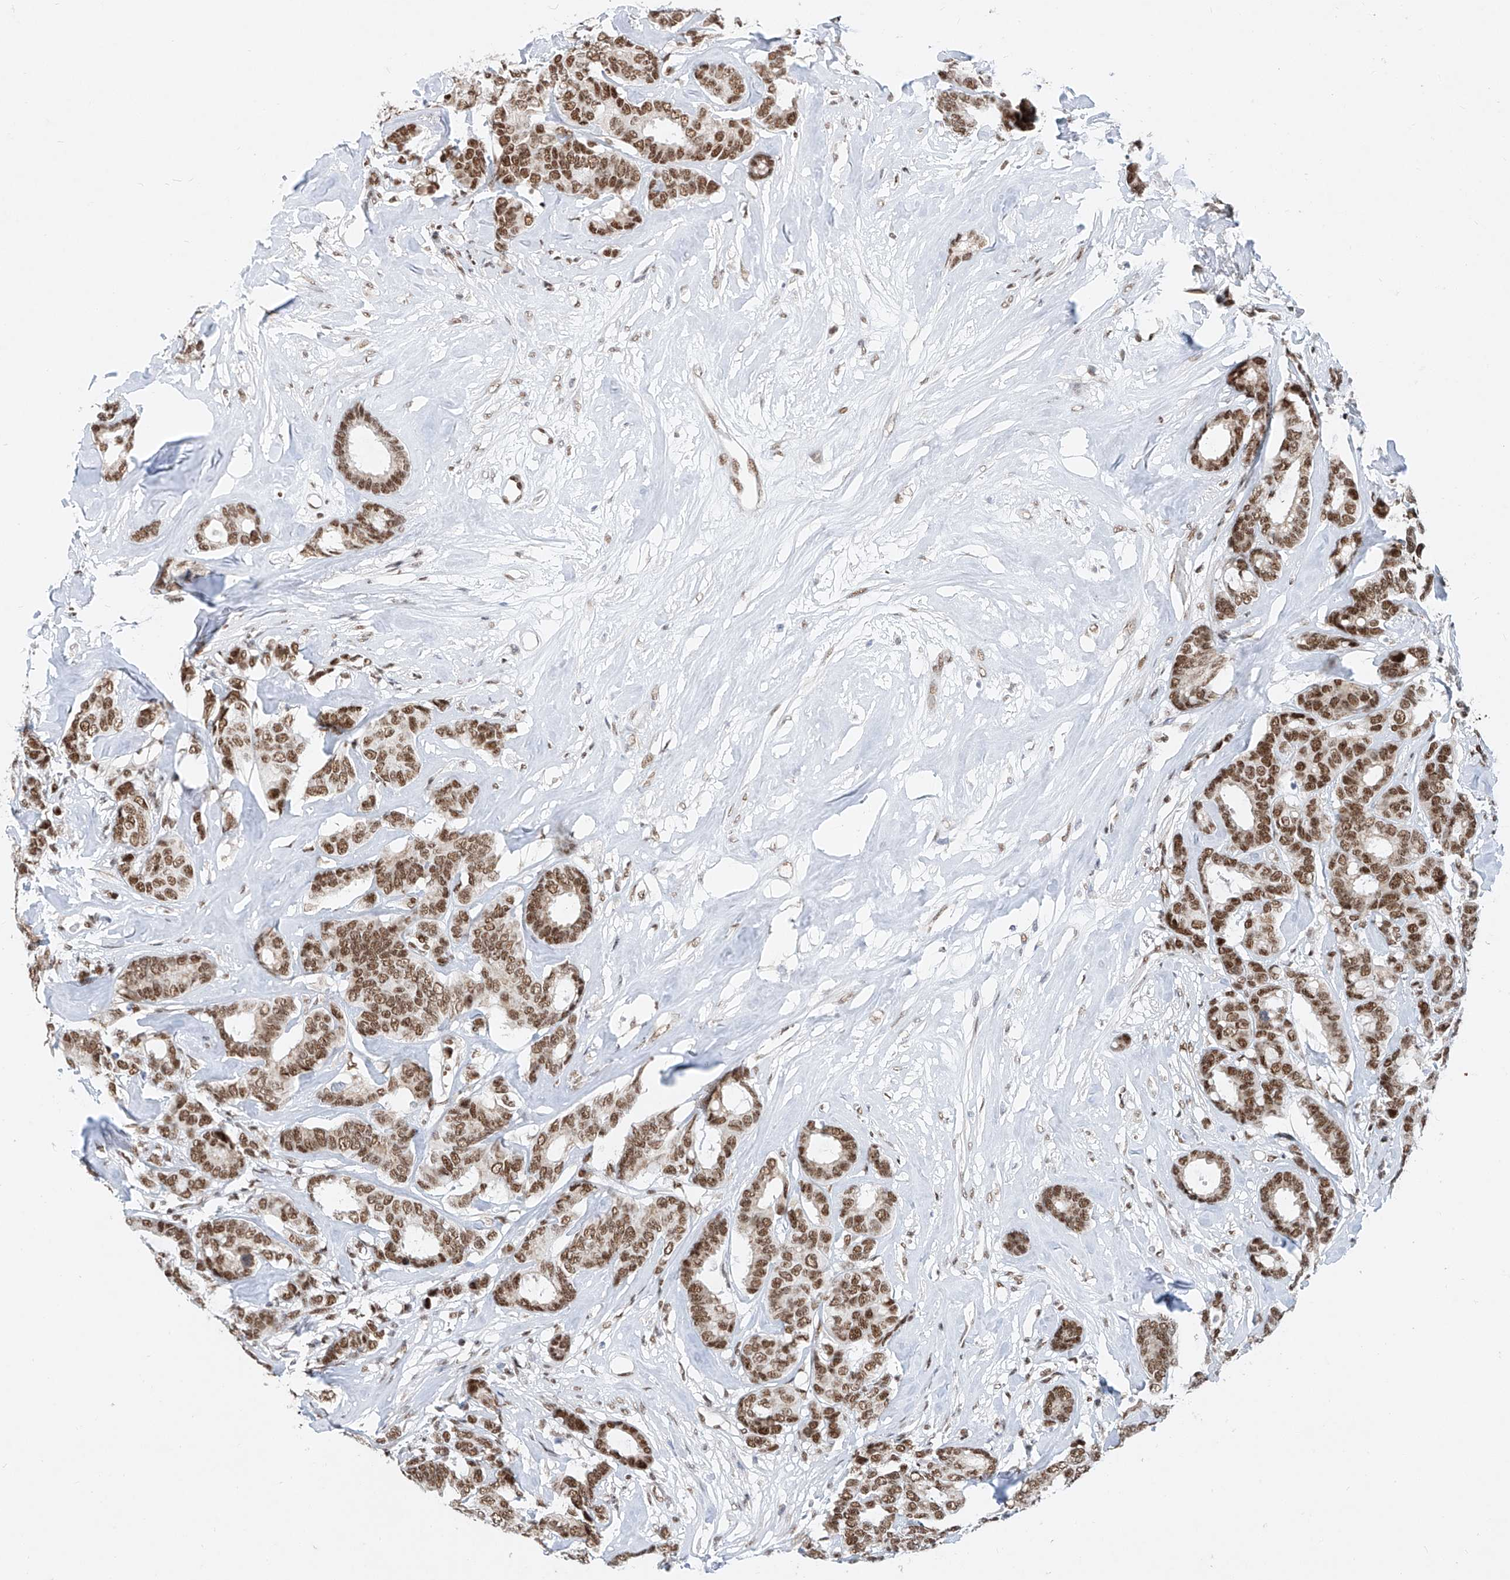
{"staining": {"intensity": "moderate", "quantity": ">75%", "location": "nuclear"}, "tissue": "breast cancer", "cell_type": "Tumor cells", "image_type": "cancer", "snomed": [{"axis": "morphology", "description": "Duct carcinoma"}, {"axis": "topography", "description": "Breast"}], "caption": "Invasive ductal carcinoma (breast) stained for a protein displays moderate nuclear positivity in tumor cells. The staining was performed using DAB (3,3'-diaminobenzidine) to visualize the protein expression in brown, while the nuclei were stained in blue with hematoxylin (Magnification: 20x).", "gene": "TAF4", "patient": {"sex": "female", "age": 87}}